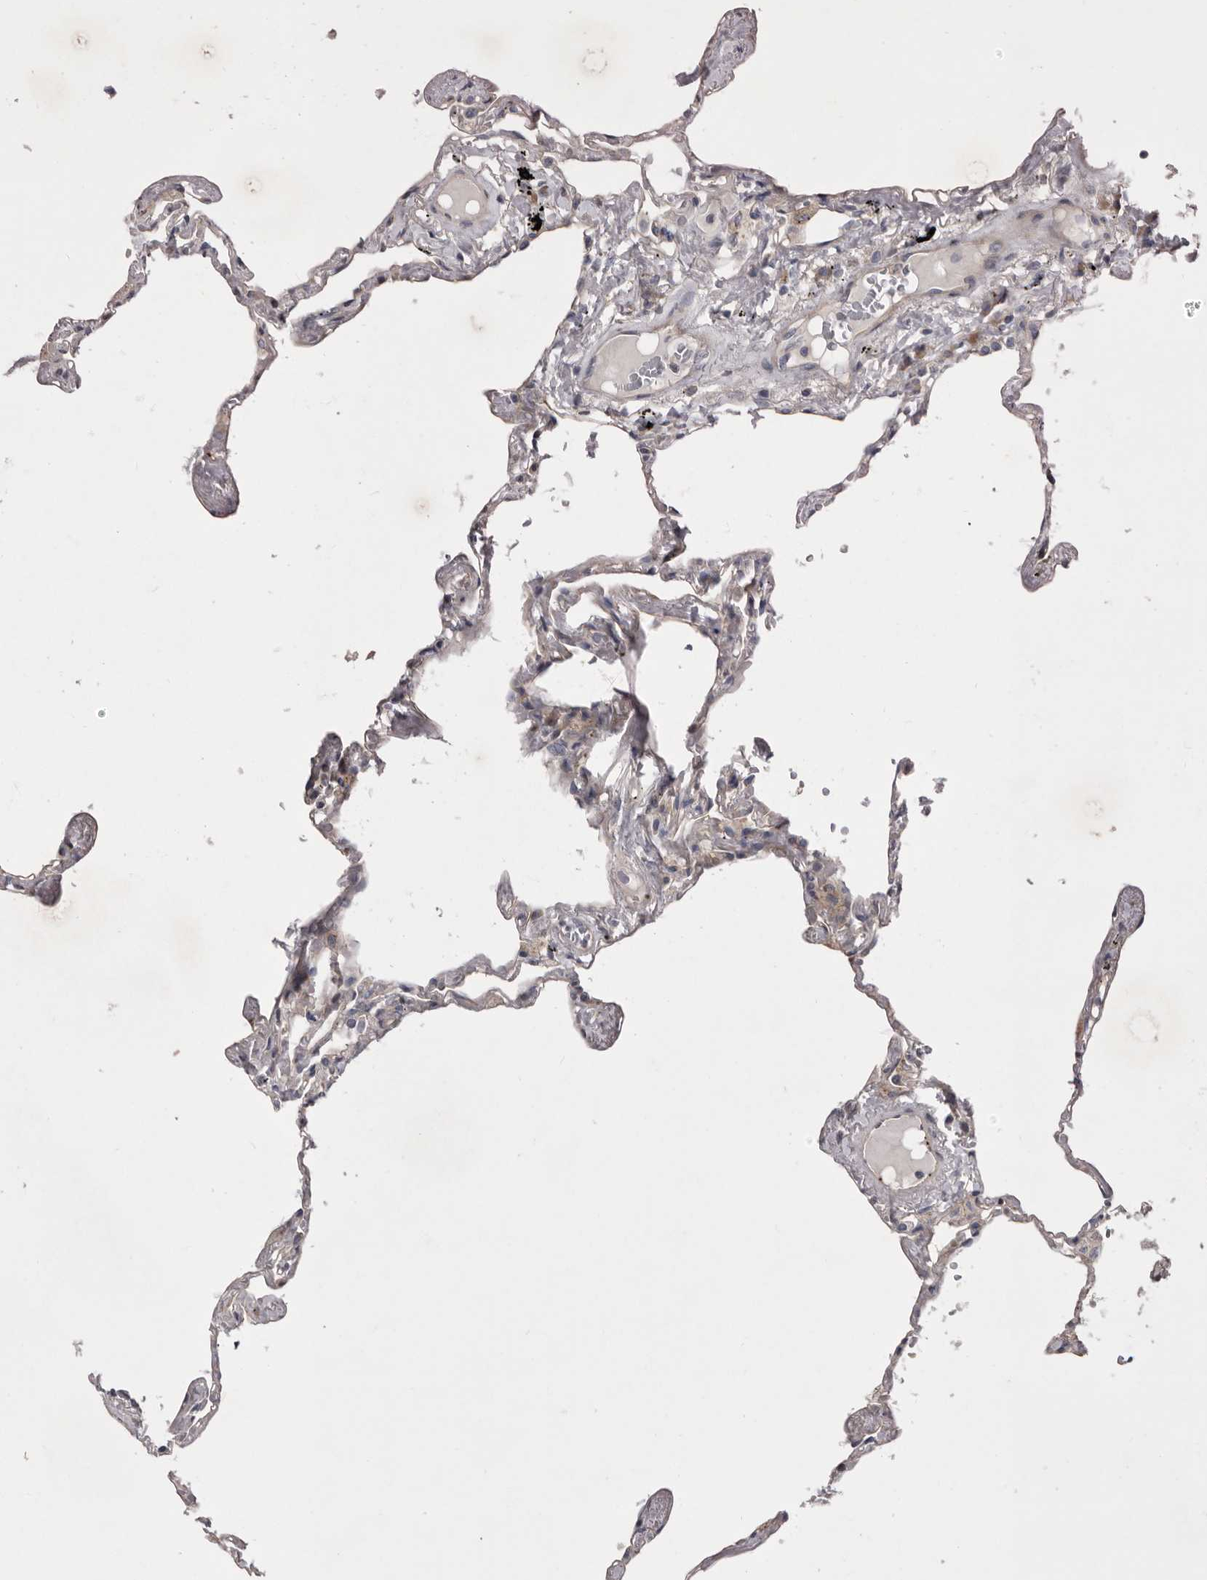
{"staining": {"intensity": "negative", "quantity": "none", "location": "none"}, "tissue": "lung", "cell_type": "Alveolar cells", "image_type": "normal", "snomed": [{"axis": "morphology", "description": "Normal tissue, NOS"}, {"axis": "topography", "description": "Lung"}], "caption": "This is an immunohistochemistry histopathology image of benign lung. There is no positivity in alveolar cells.", "gene": "WDR47", "patient": {"sex": "female", "age": 67}}